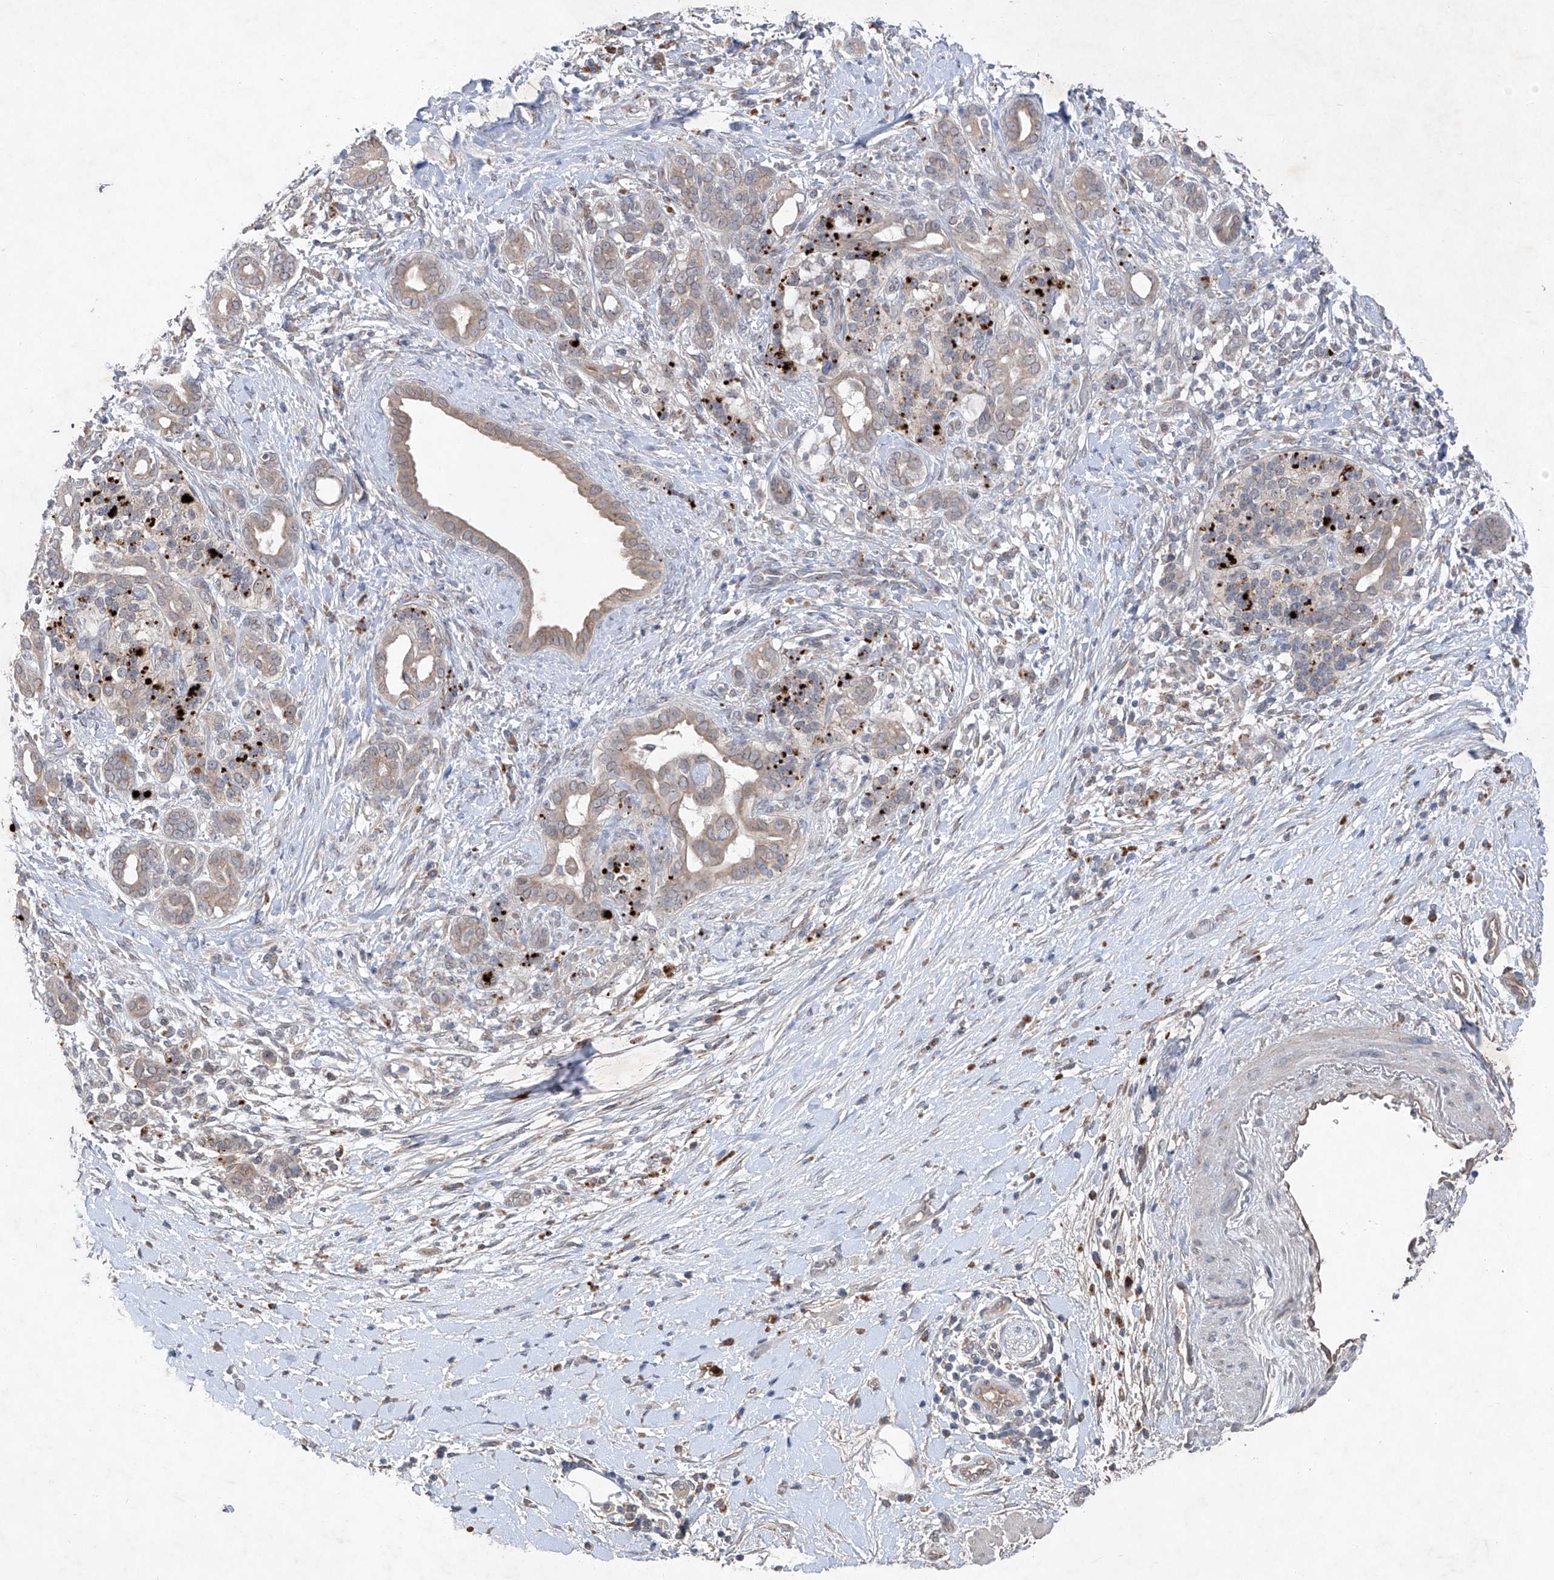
{"staining": {"intensity": "negative", "quantity": "none", "location": "none"}, "tissue": "pancreatic cancer", "cell_type": "Tumor cells", "image_type": "cancer", "snomed": [{"axis": "morphology", "description": "Adenocarcinoma, NOS"}, {"axis": "topography", "description": "Pancreas"}], "caption": "Tumor cells are negative for protein expression in human pancreatic cancer (adenocarcinoma).", "gene": "FAM135A", "patient": {"sex": "male", "age": 58}}